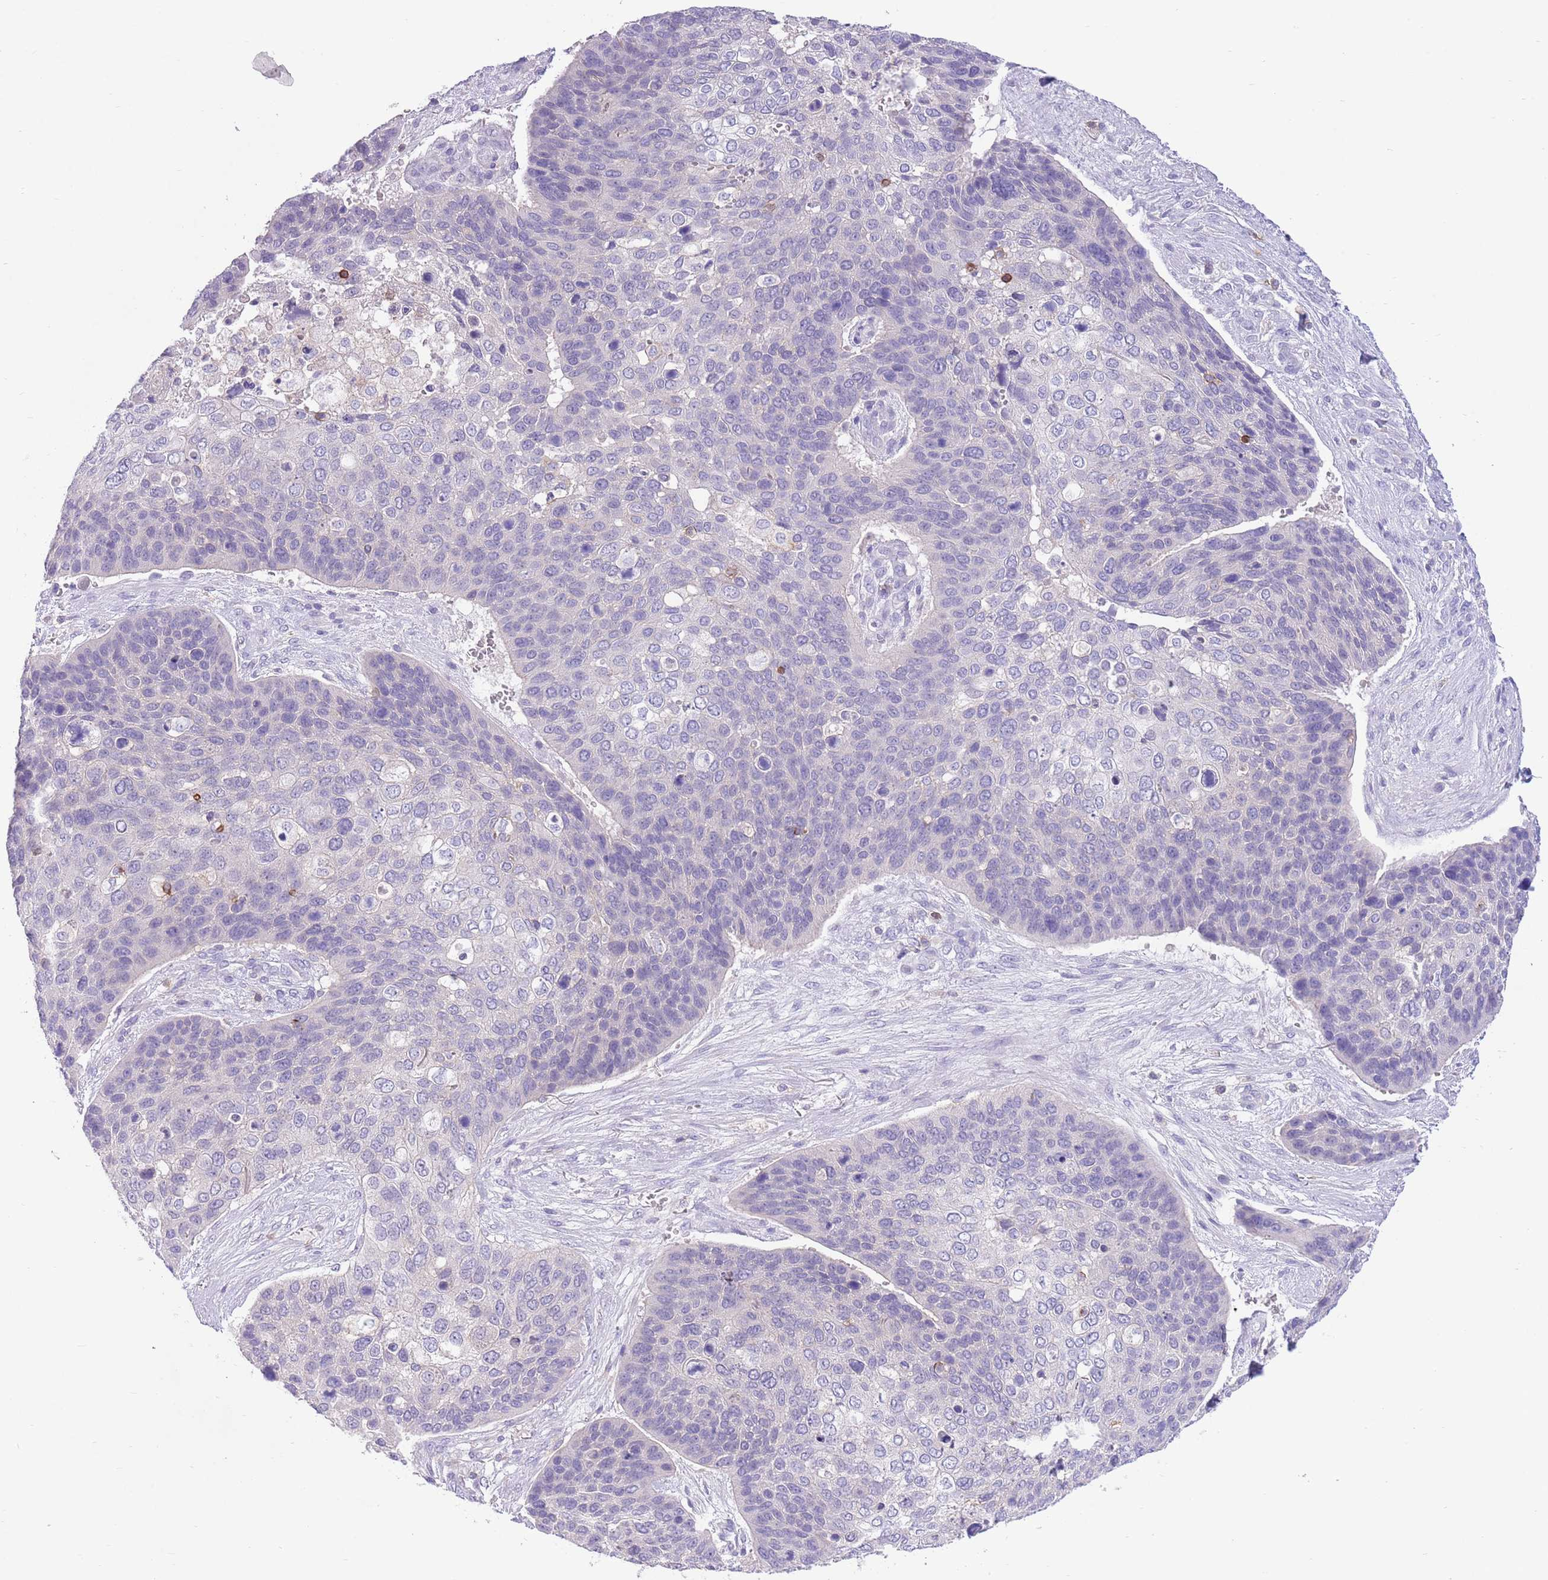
{"staining": {"intensity": "negative", "quantity": "none", "location": "none"}, "tissue": "skin cancer", "cell_type": "Tumor cells", "image_type": "cancer", "snomed": [{"axis": "morphology", "description": "Basal cell carcinoma"}, {"axis": "topography", "description": "Skin"}], "caption": "DAB (3,3'-diaminobenzidine) immunohistochemical staining of human skin cancer (basal cell carcinoma) reveals no significant expression in tumor cells.", "gene": "OR4Q3", "patient": {"sex": "female", "age": 74}}